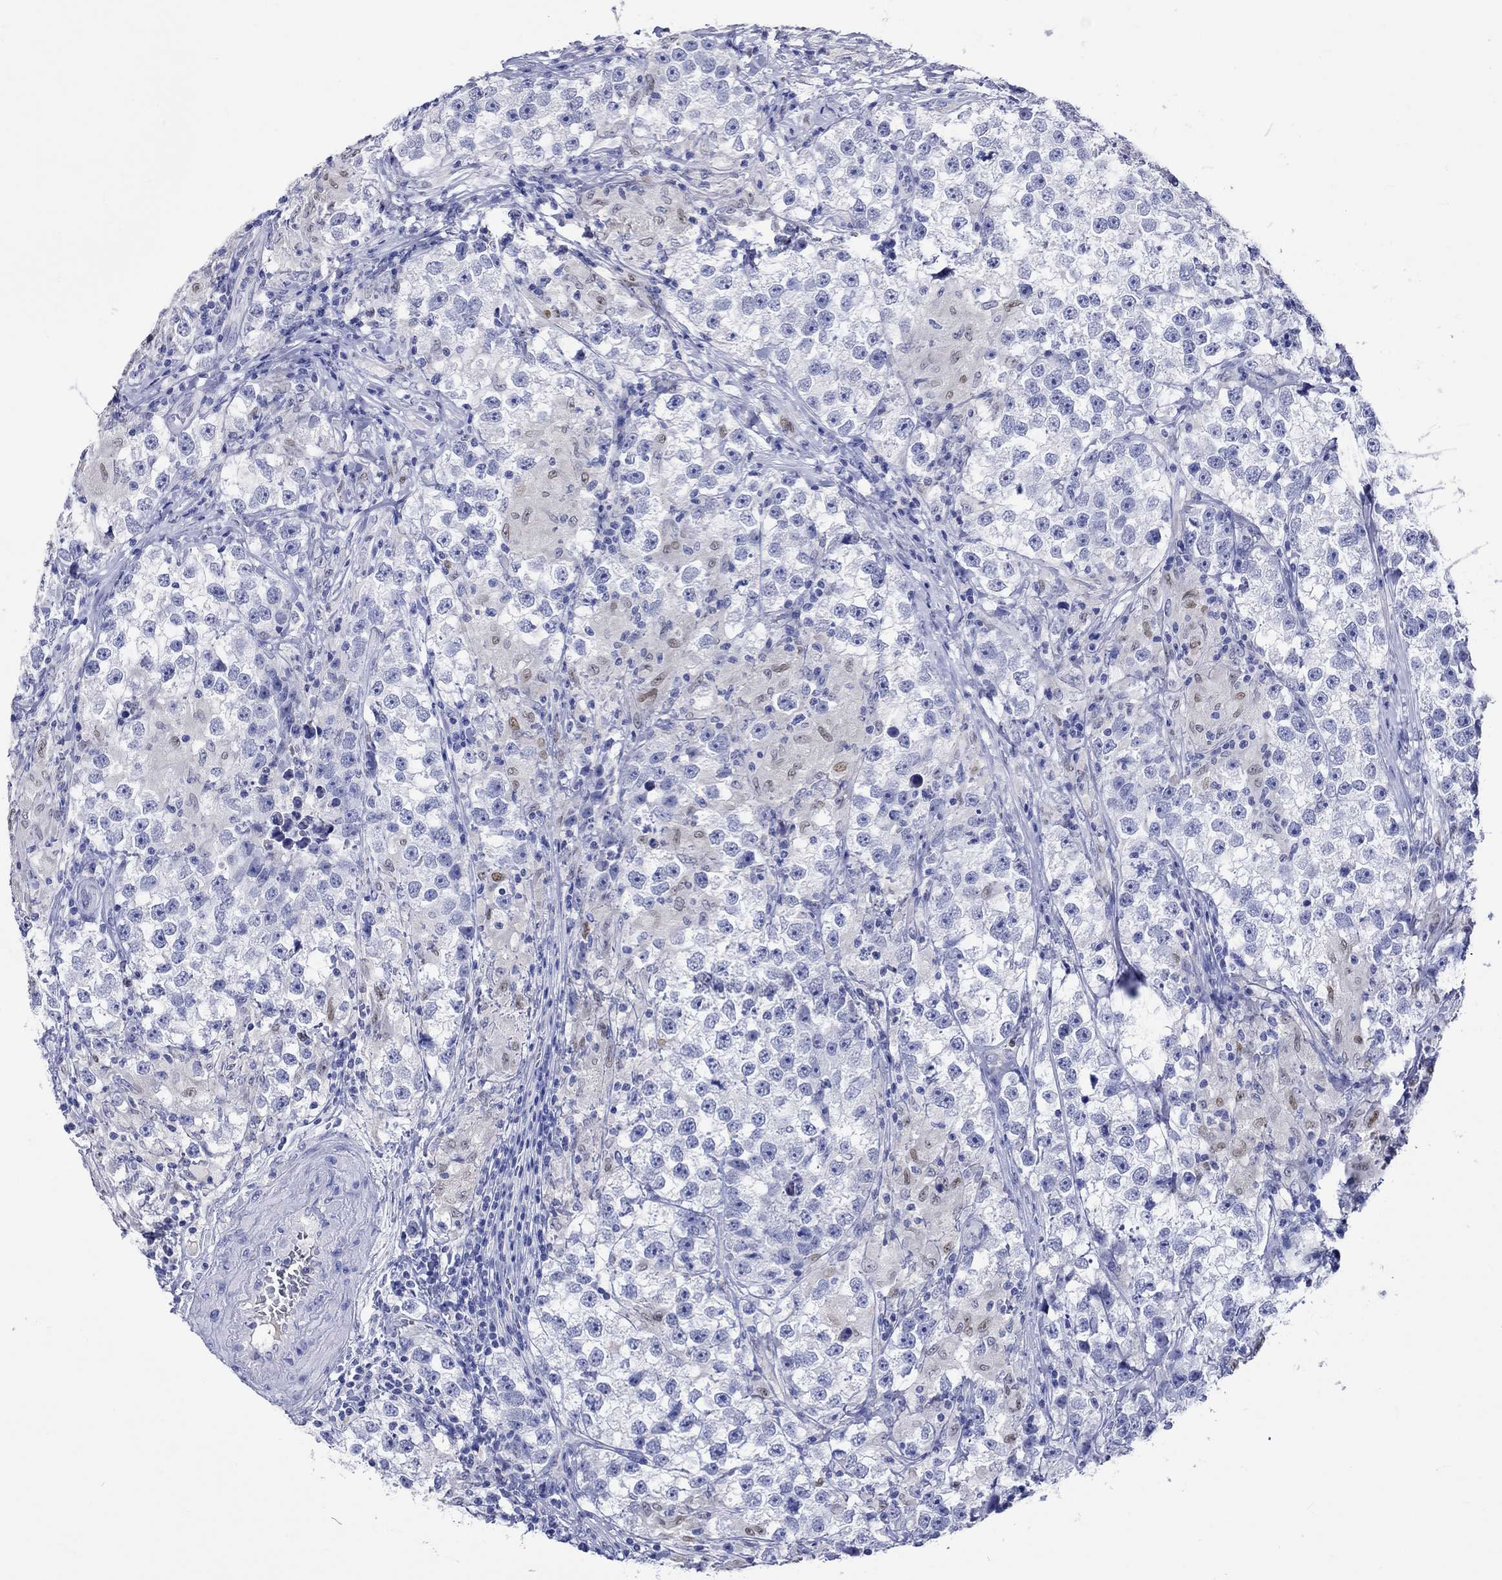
{"staining": {"intensity": "negative", "quantity": "none", "location": "none"}, "tissue": "testis cancer", "cell_type": "Tumor cells", "image_type": "cancer", "snomed": [{"axis": "morphology", "description": "Seminoma, NOS"}, {"axis": "topography", "description": "Testis"}], "caption": "IHC photomicrograph of human testis seminoma stained for a protein (brown), which demonstrates no positivity in tumor cells.", "gene": "KLHL35", "patient": {"sex": "male", "age": 46}}